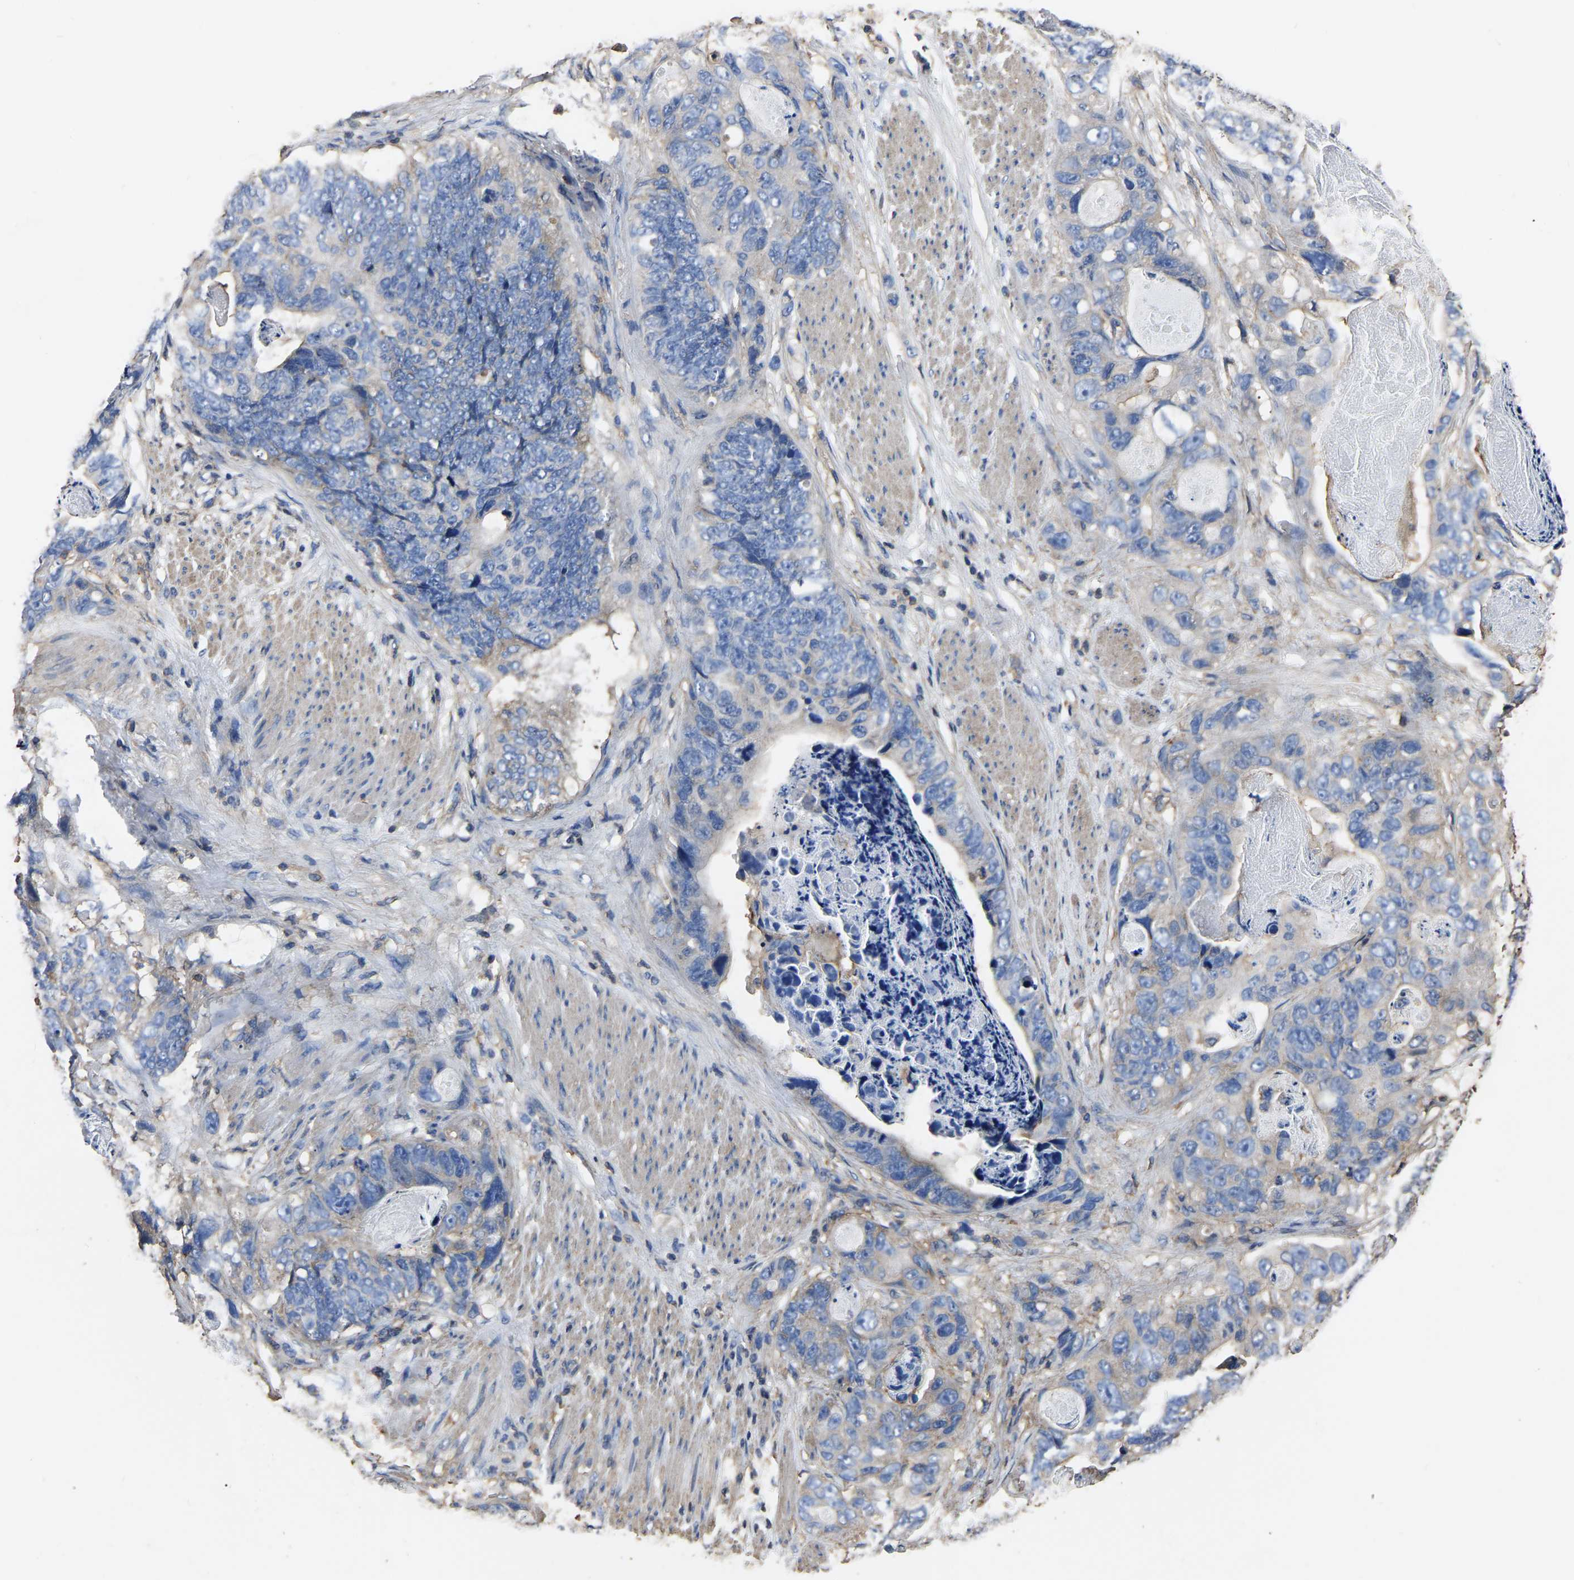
{"staining": {"intensity": "weak", "quantity": "<25%", "location": "cytoplasmic/membranous"}, "tissue": "stomach cancer", "cell_type": "Tumor cells", "image_type": "cancer", "snomed": [{"axis": "morphology", "description": "Adenocarcinoma, NOS"}, {"axis": "topography", "description": "Stomach"}], "caption": "High magnification brightfield microscopy of stomach cancer (adenocarcinoma) stained with DAB (3,3'-diaminobenzidine) (brown) and counterstained with hematoxylin (blue): tumor cells show no significant staining.", "gene": "ARMT1", "patient": {"sex": "female", "age": 89}}